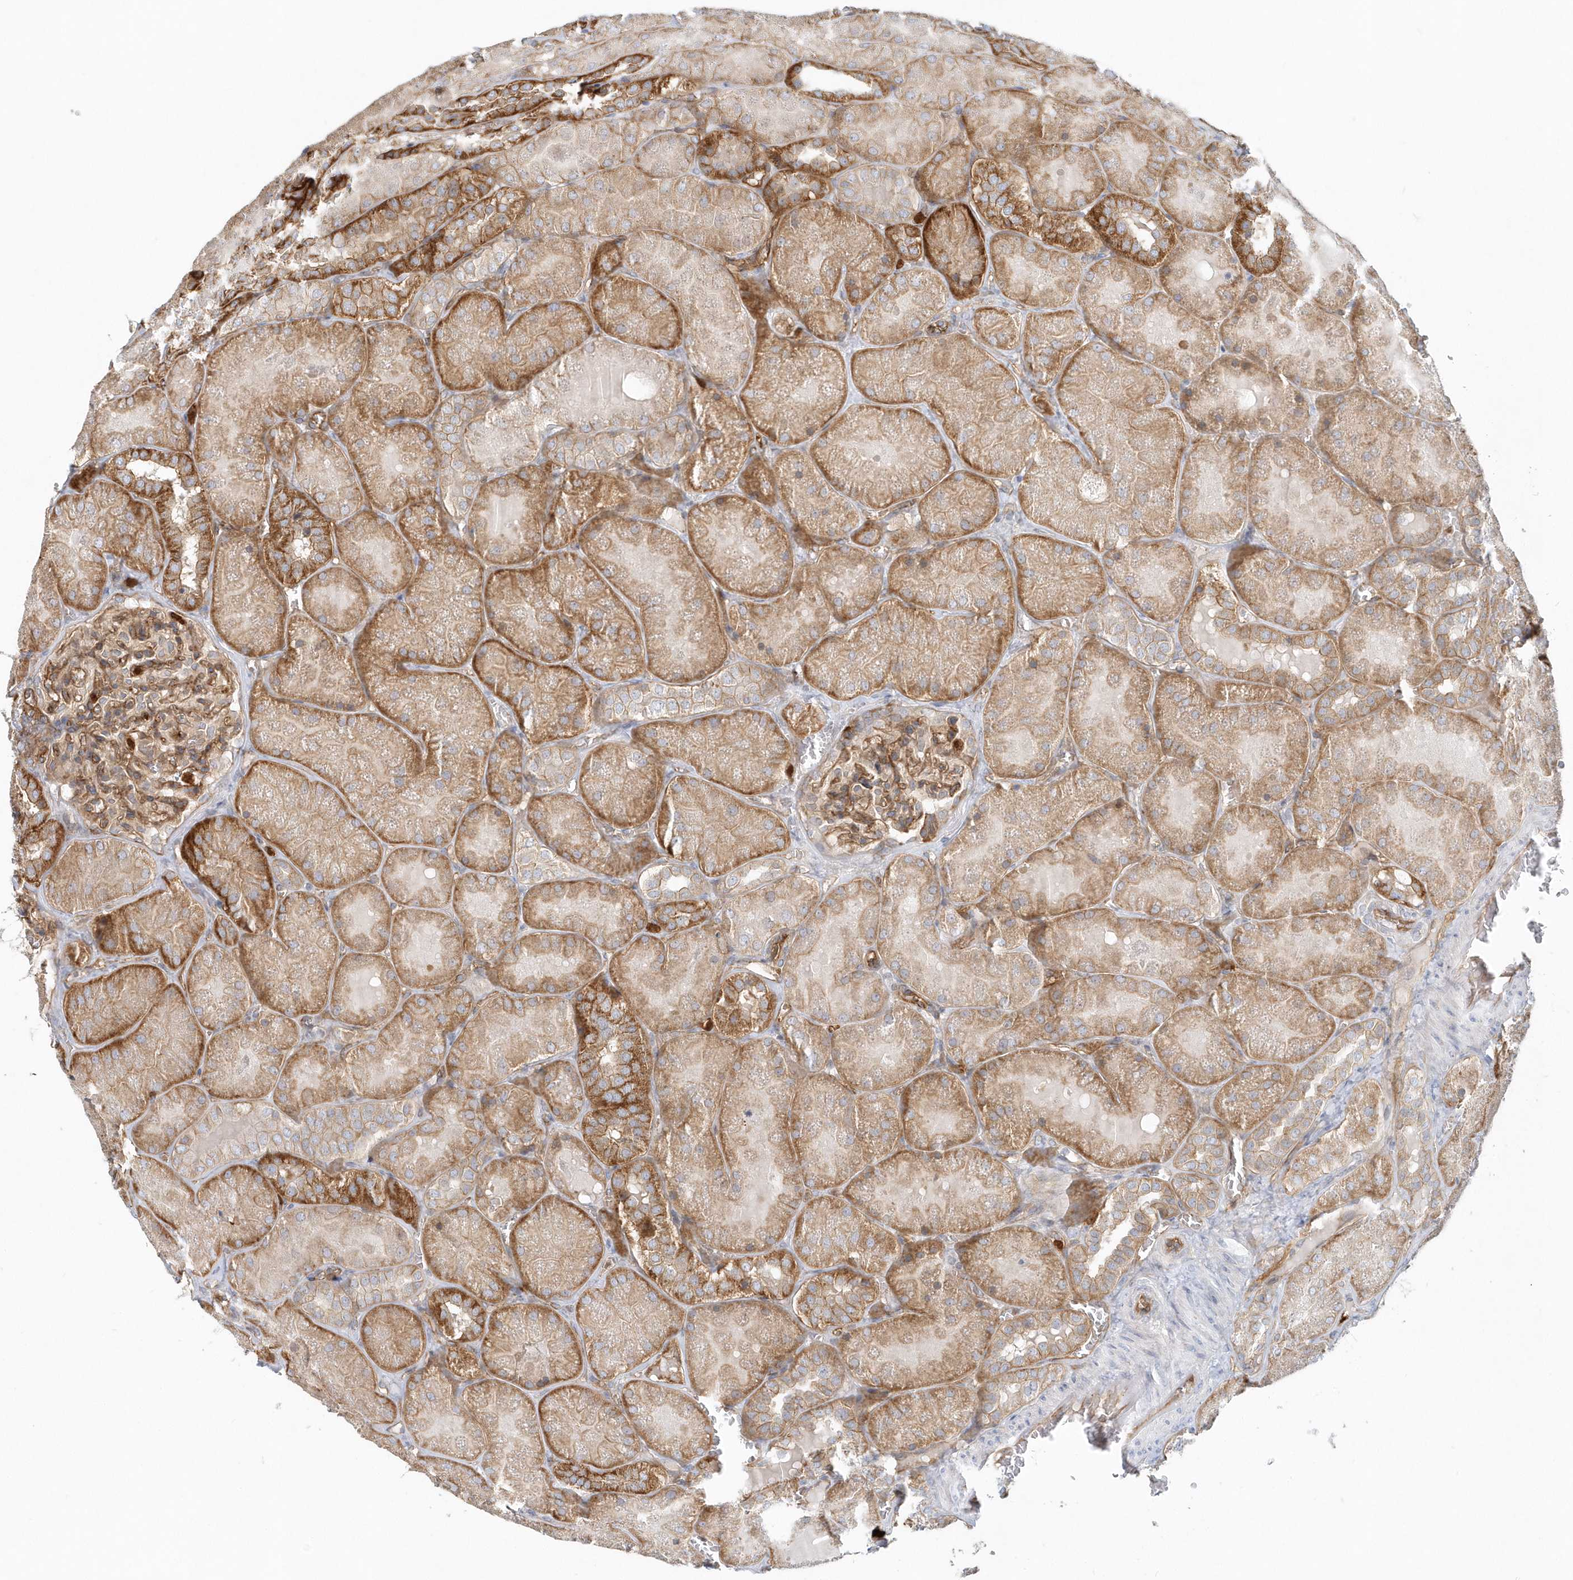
{"staining": {"intensity": "moderate", "quantity": ">75%", "location": "cytoplasmic/membranous"}, "tissue": "kidney", "cell_type": "Cells in glomeruli", "image_type": "normal", "snomed": [{"axis": "morphology", "description": "Normal tissue, NOS"}, {"axis": "topography", "description": "Kidney"}], "caption": "A photomicrograph of kidney stained for a protein reveals moderate cytoplasmic/membranous brown staining in cells in glomeruli.", "gene": "DNAH1", "patient": {"sex": "male", "age": 28}}